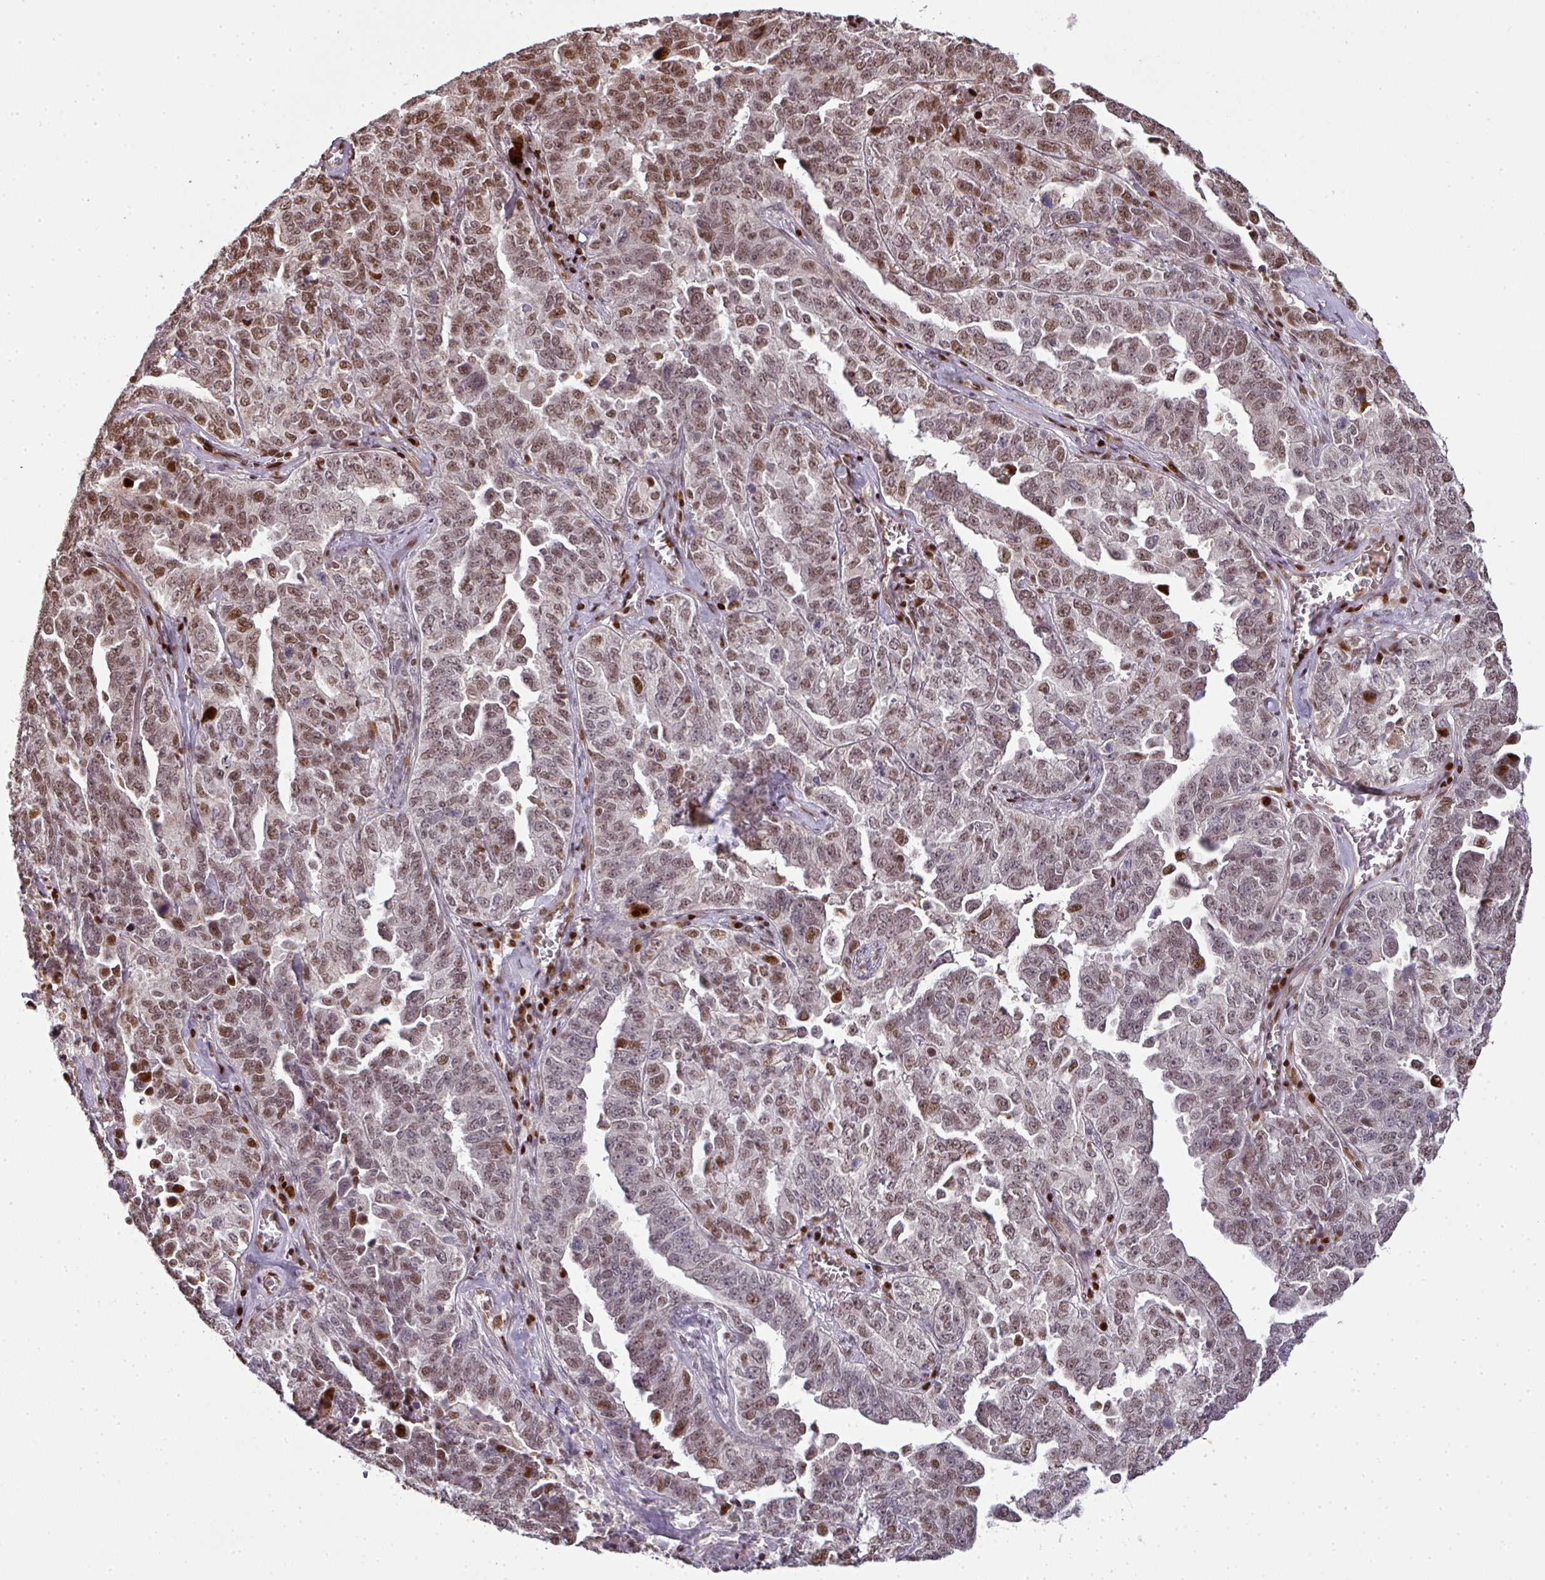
{"staining": {"intensity": "moderate", "quantity": ">75%", "location": "nuclear"}, "tissue": "ovarian cancer", "cell_type": "Tumor cells", "image_type": "cancer", "snomed": [{"axis": "morphology", "description": "Carcinoma, endometroid"}, {"axis": "topography", "description": "Ovary"}], "caption": "This photomicrograph shows immunohistochemistry staining of human ovarian cancer (endometroid carcinoma), with medium moderate nuclear positivity in about >75% of tumor cells.", "gene": "MYSM1", "patient": {"sex": "female", "age": 62}}